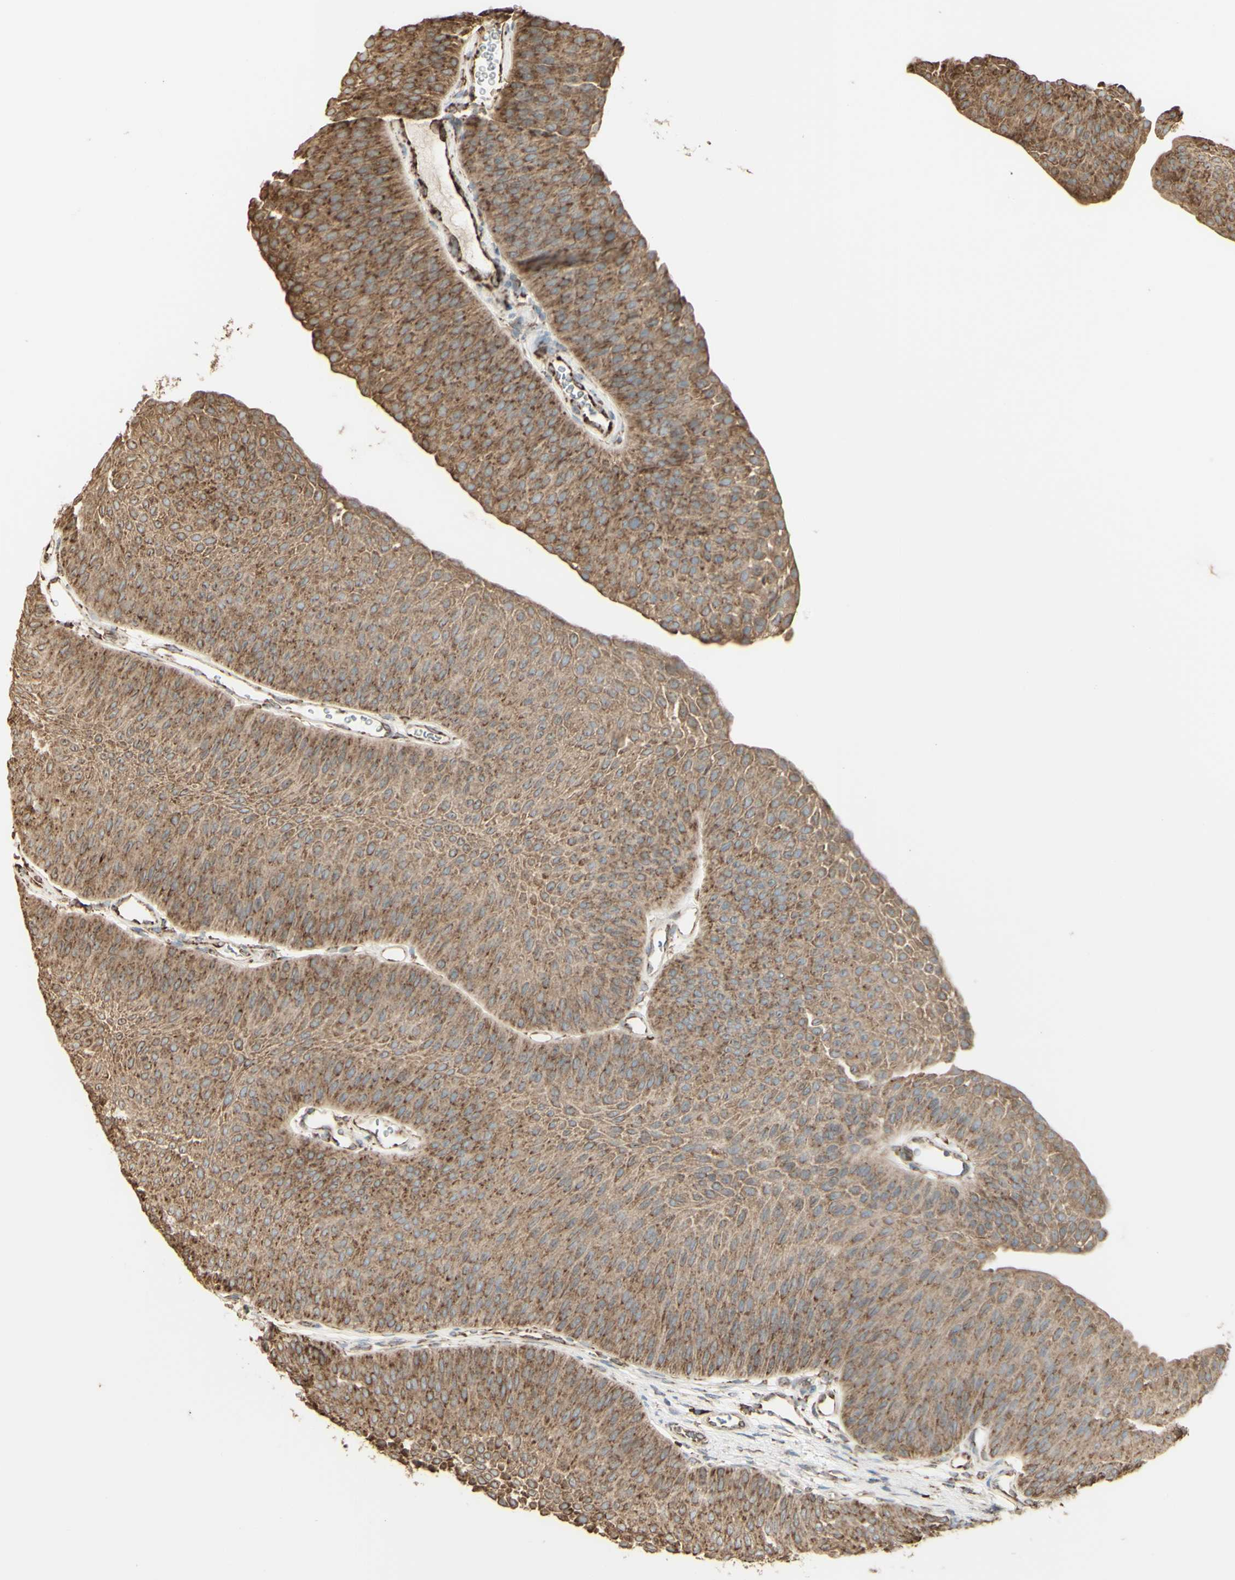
{"staining": {"intensity": "moderate", "quantity": ">75%", "location": "cytoplasmic/membranous"}, "tissue": "urothelial cancer", "cell_type": "Tumor cells", "image_type": "cancer", "snomed": [{"axis": "morphology", "description": "Urothelial carcinoma, Low grade"}, {"axis": "topography", "description": "Urinary bladder"}], "caption": "Urothelial carcinoma (low-grade) stained with a protein marker displays moderate staining in tumor cells.", "gene": "EEF1B2", "patient": {"sex": "female", "age": 60}}